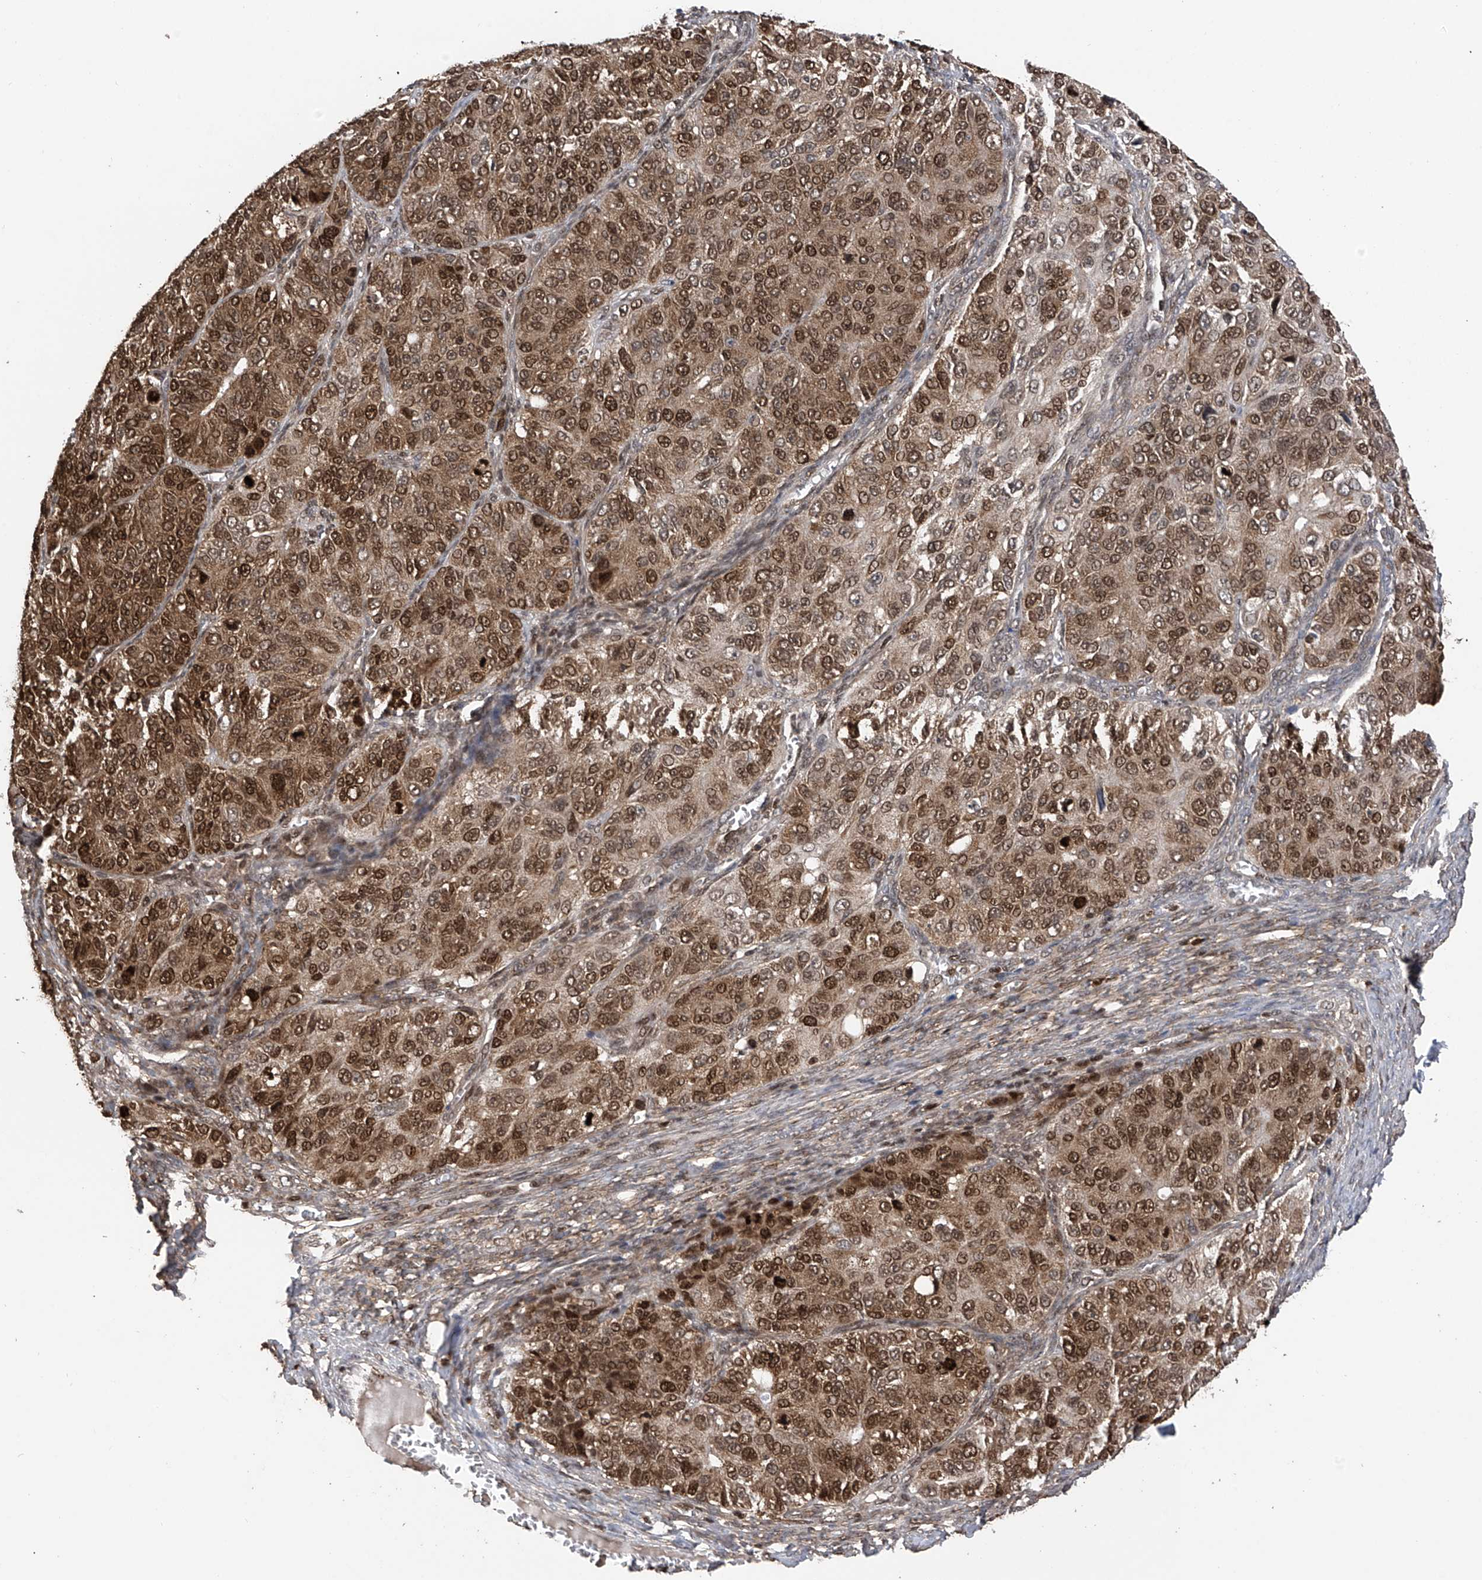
{"staining": {"intensity": "moderate", "quantity": ">75%", "location": "cytoplasmic/membranous,nuclear"}, "tissue": "ovarian cancer", "cell_type": "Tumor cells", "image_type": "cancer", "snomed": [{"axis": "morphology", "description": "Carcinoma, endometroid"}, {"axis": "topography", "description": "Ovary"}], "caption": "IHC histopathology image of endometroid carcinoma (ovarian) stained for a protein (brown), which demonstrates medium levels of moderate cytoplasmic/membranous and nuclear expression in about >75% of tumor cells.", "gene": "DNAJC9", "patient": {"sex": "female", "age": 51}}